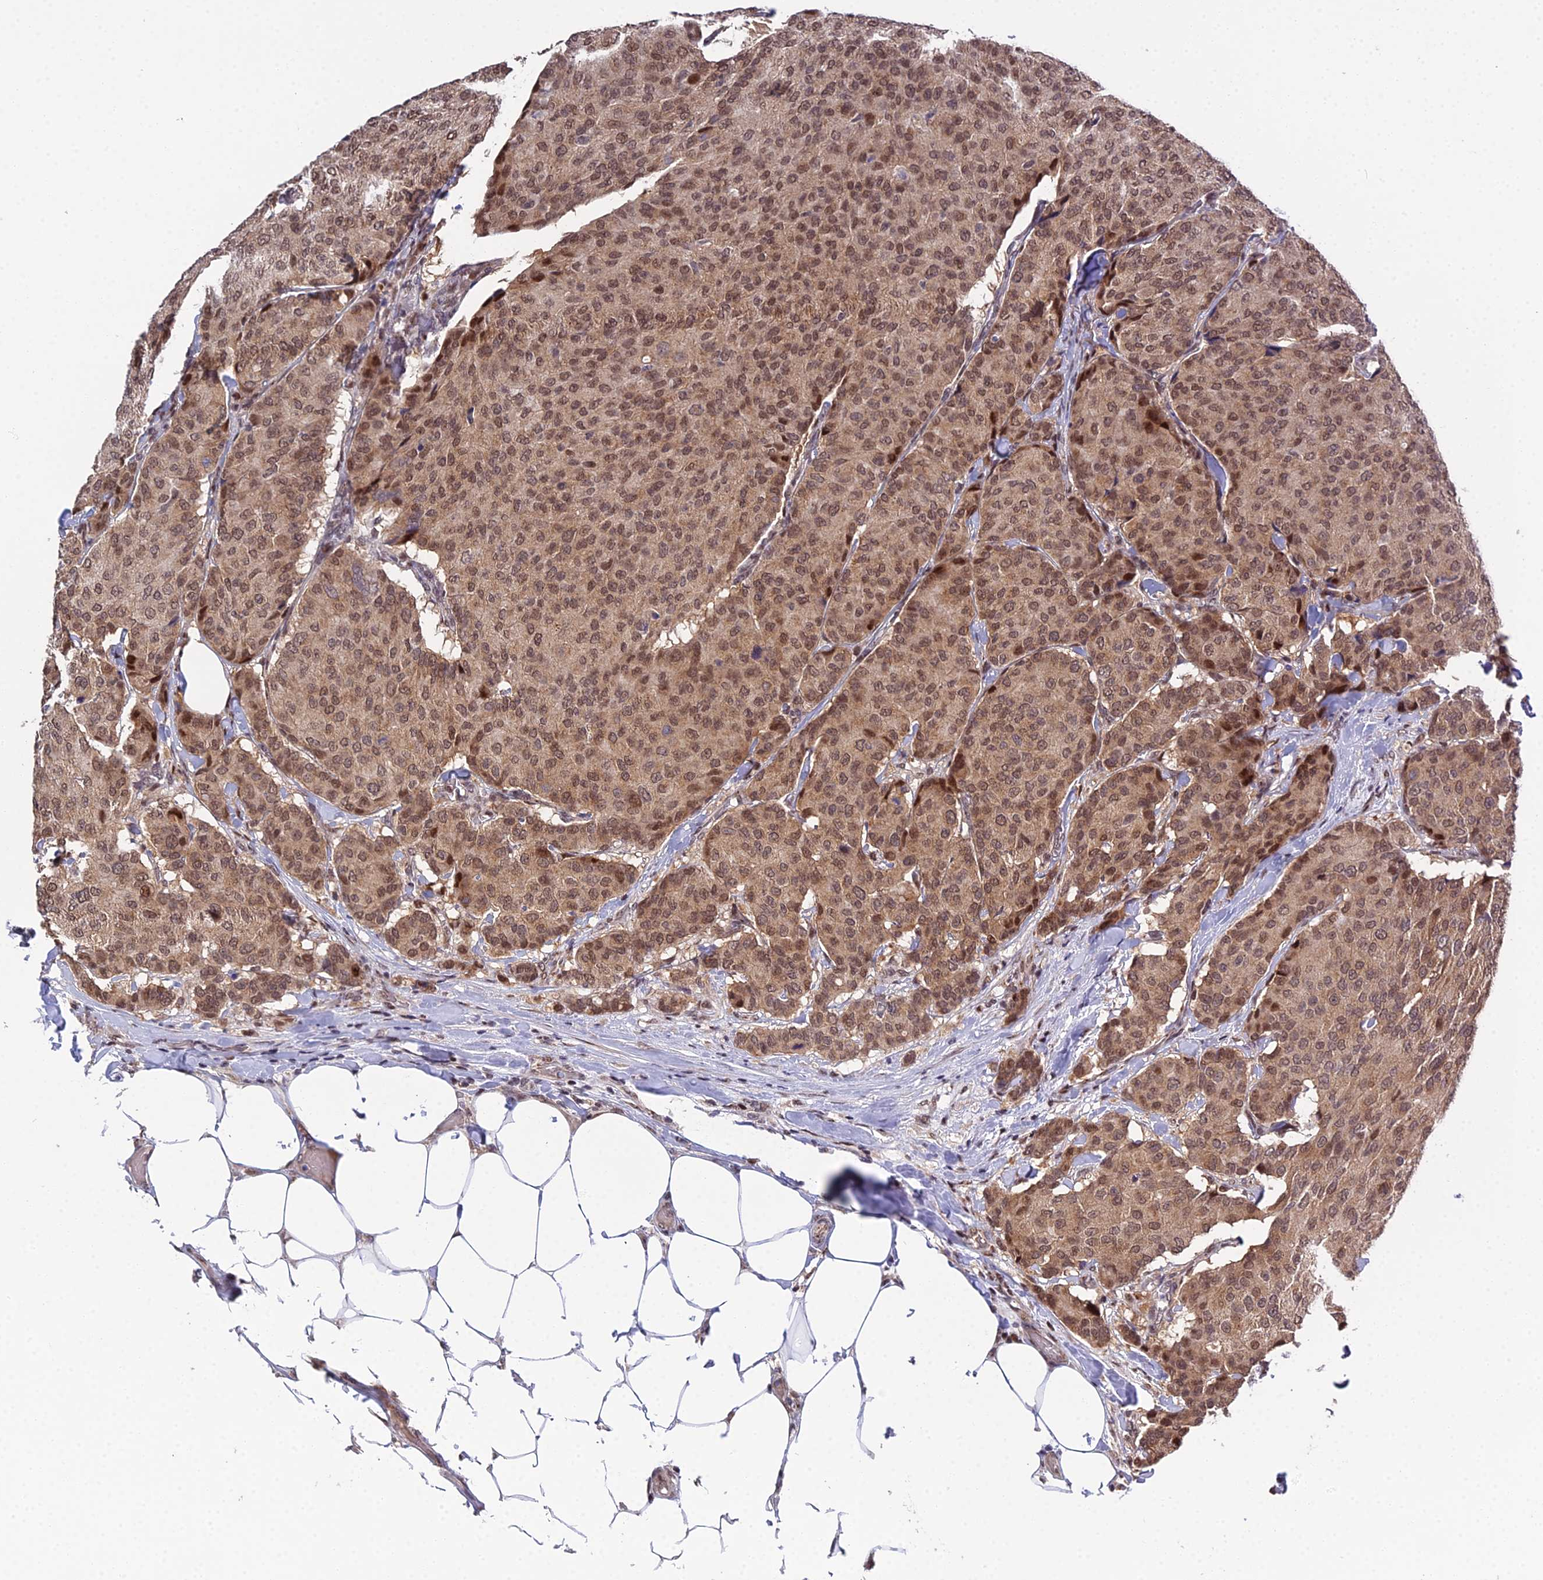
{"staining": {"intensity": "moderate", "quantity": ">75%", "location": "nuclear"}, "tissue": "breast cancer", "cell_type": "Tumor cells", "image_type": "cancer", "snomed": [{"axis": "morphology", "description": "Duct carcinoma"}, {"axis": "topography", "description": "Breast"}], "caption": "About >75% of tumor cells in invasive ductal carcinoma (breast) demonstrate moderate nuclear protein staining as visualized by brown immunohistochemical staining.", "gene": "ARL2", "patient": {"sex": "female", "age": 75}}